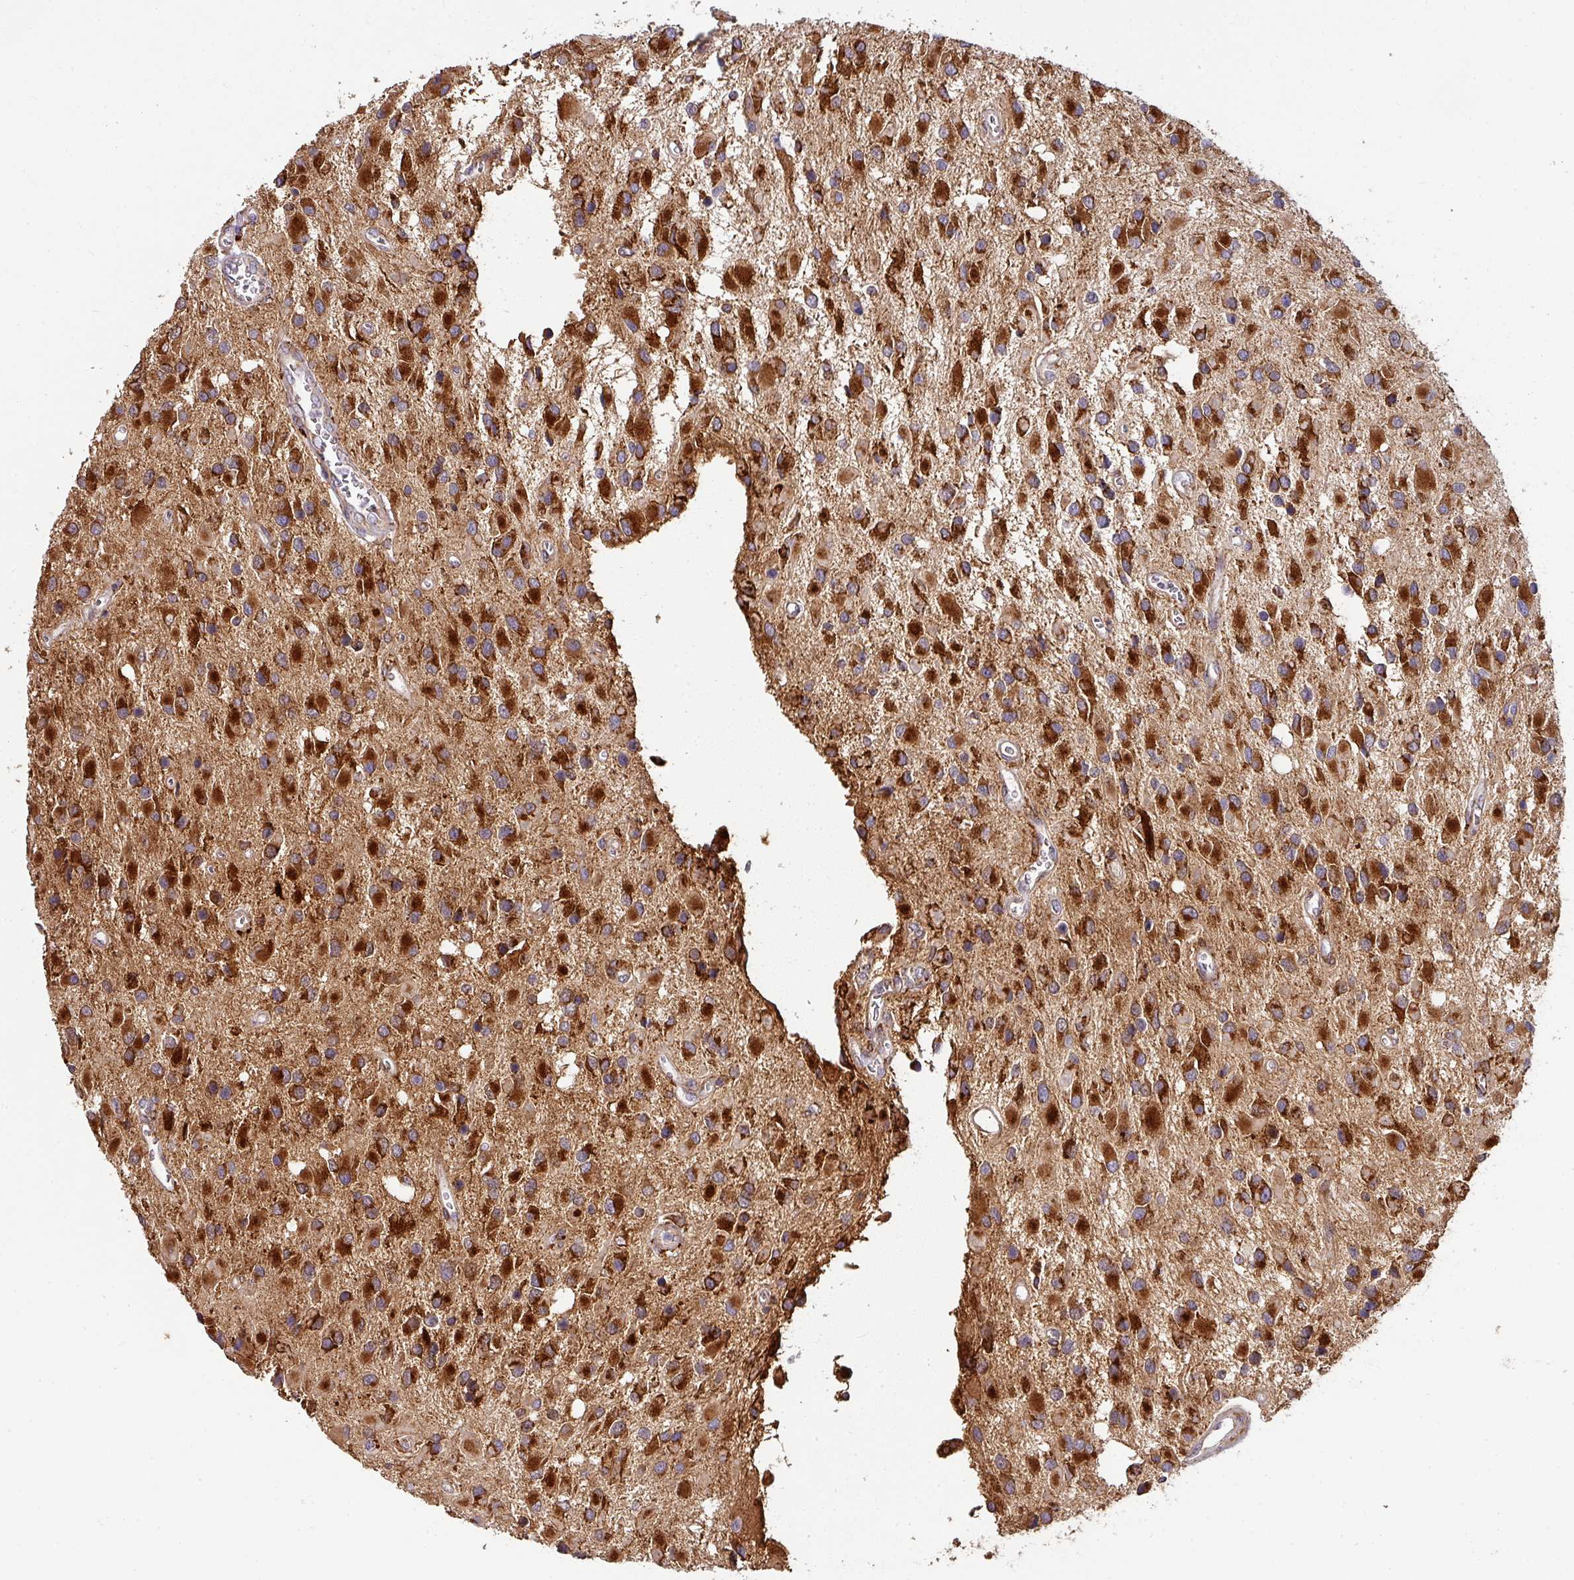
{"staining": {"intensity": "strong", "quantity": ">75%", "location": "cytoplasmic/membranous"}, "tissue": "glioma", "cell_type": "Tumor cells", "image_type": "cancer", "snomed": [{"axis": "morphology", "description": "Glioma, malignant, High grade"}, {"axis": "topography", "description": "Brain"}], "caption": "Tumor cells reveal strong cytoplasmic/membranous staining in about >75% of cells in malignant high-grade glioma.", "gene": "ZNF268", "patient": {"sex": "male", "age": 53}}